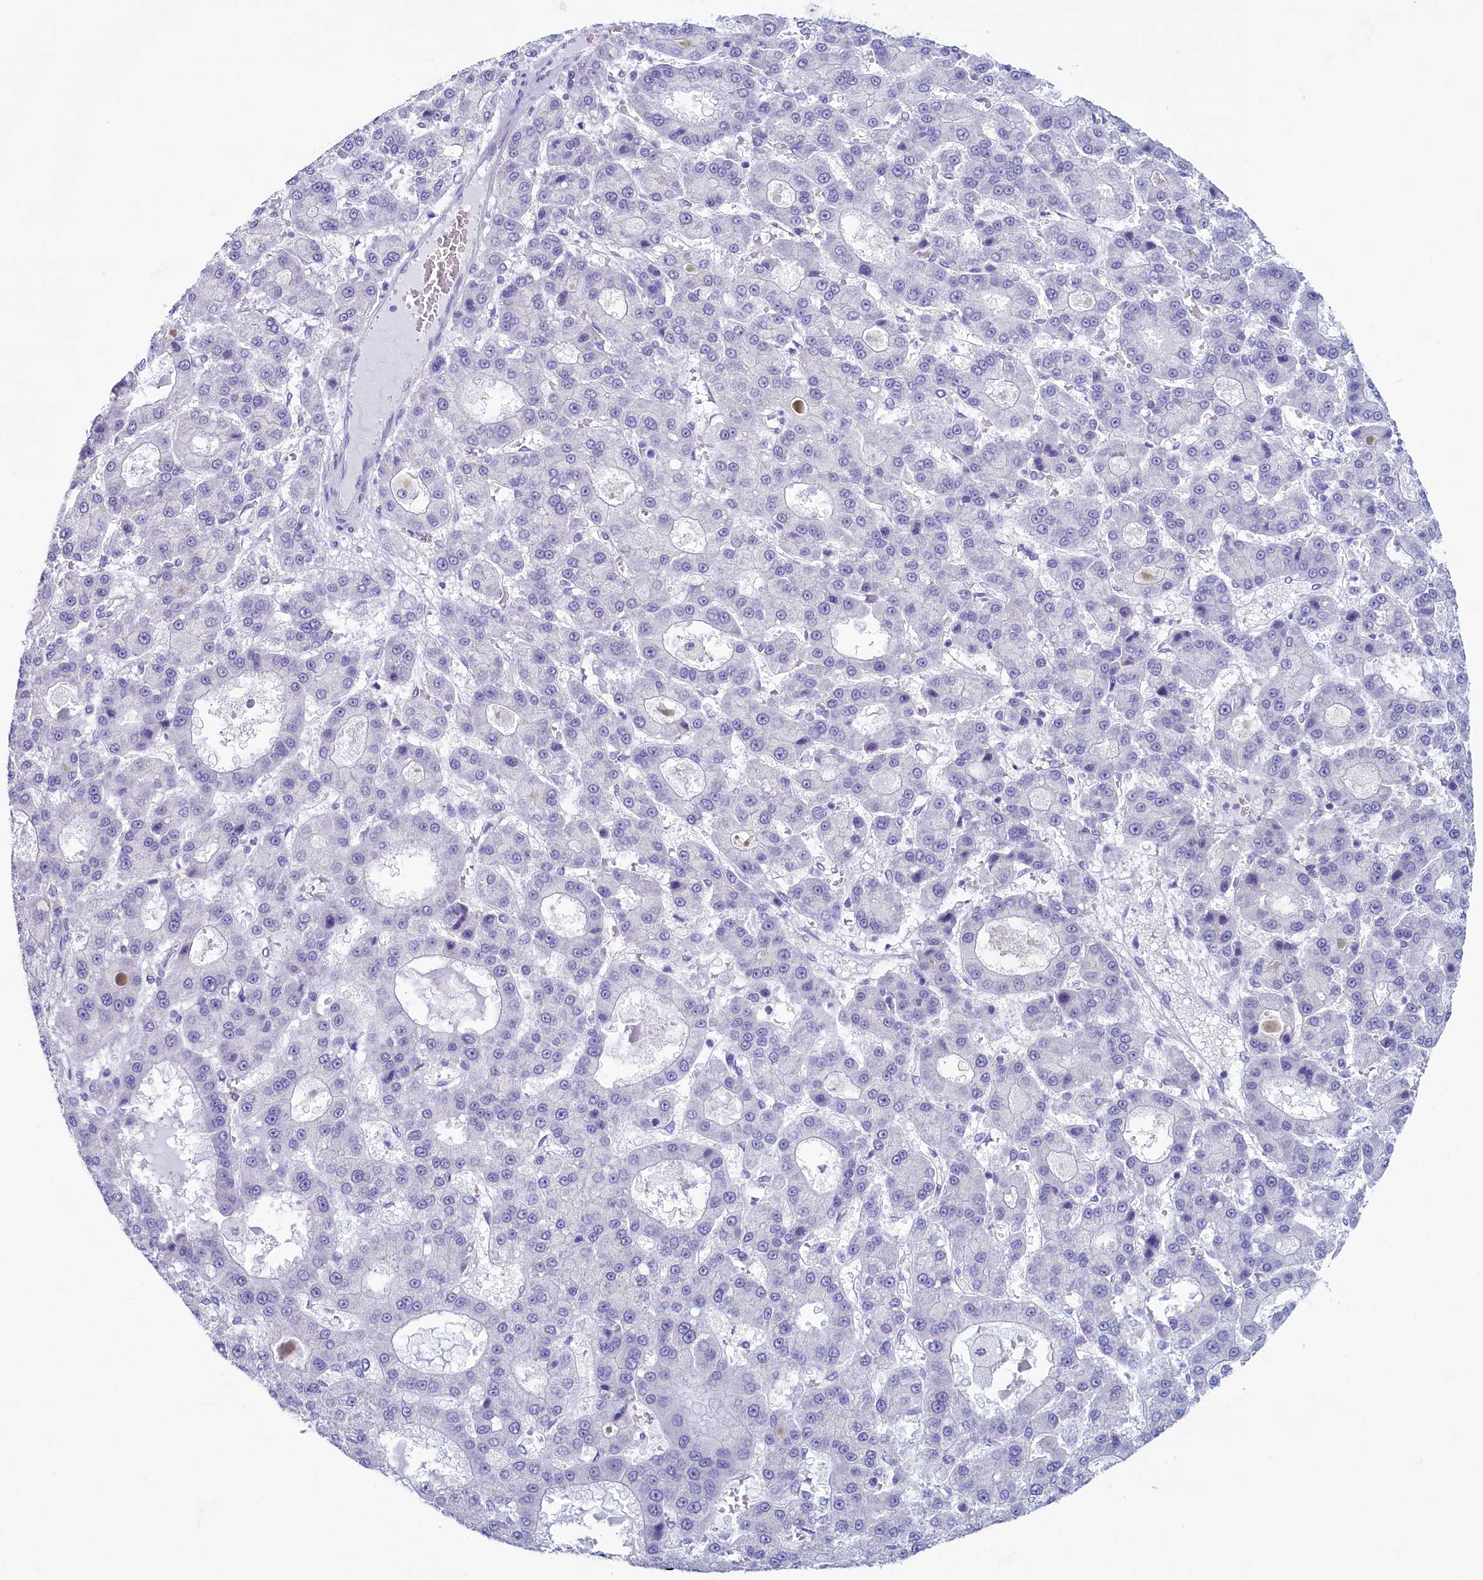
{"staining": {"intensity": "negative", "quantity": "none", "location": "none"}, "tissue": "liver cancer", "cell_type": "Tumor cells", "image_type": "cancer", "snomed": [{"axis": "morphology", "description": "Carcinoma, Hepatocellular, NOS"}, {"axis": "topography", "description": "Liver"}], "caption": "Tumor cells are negative for brown protein staining in hepatocellular carcinoma (liver).", "gene": "SKA3", "patient": {"sex": "male", "age": 70}}